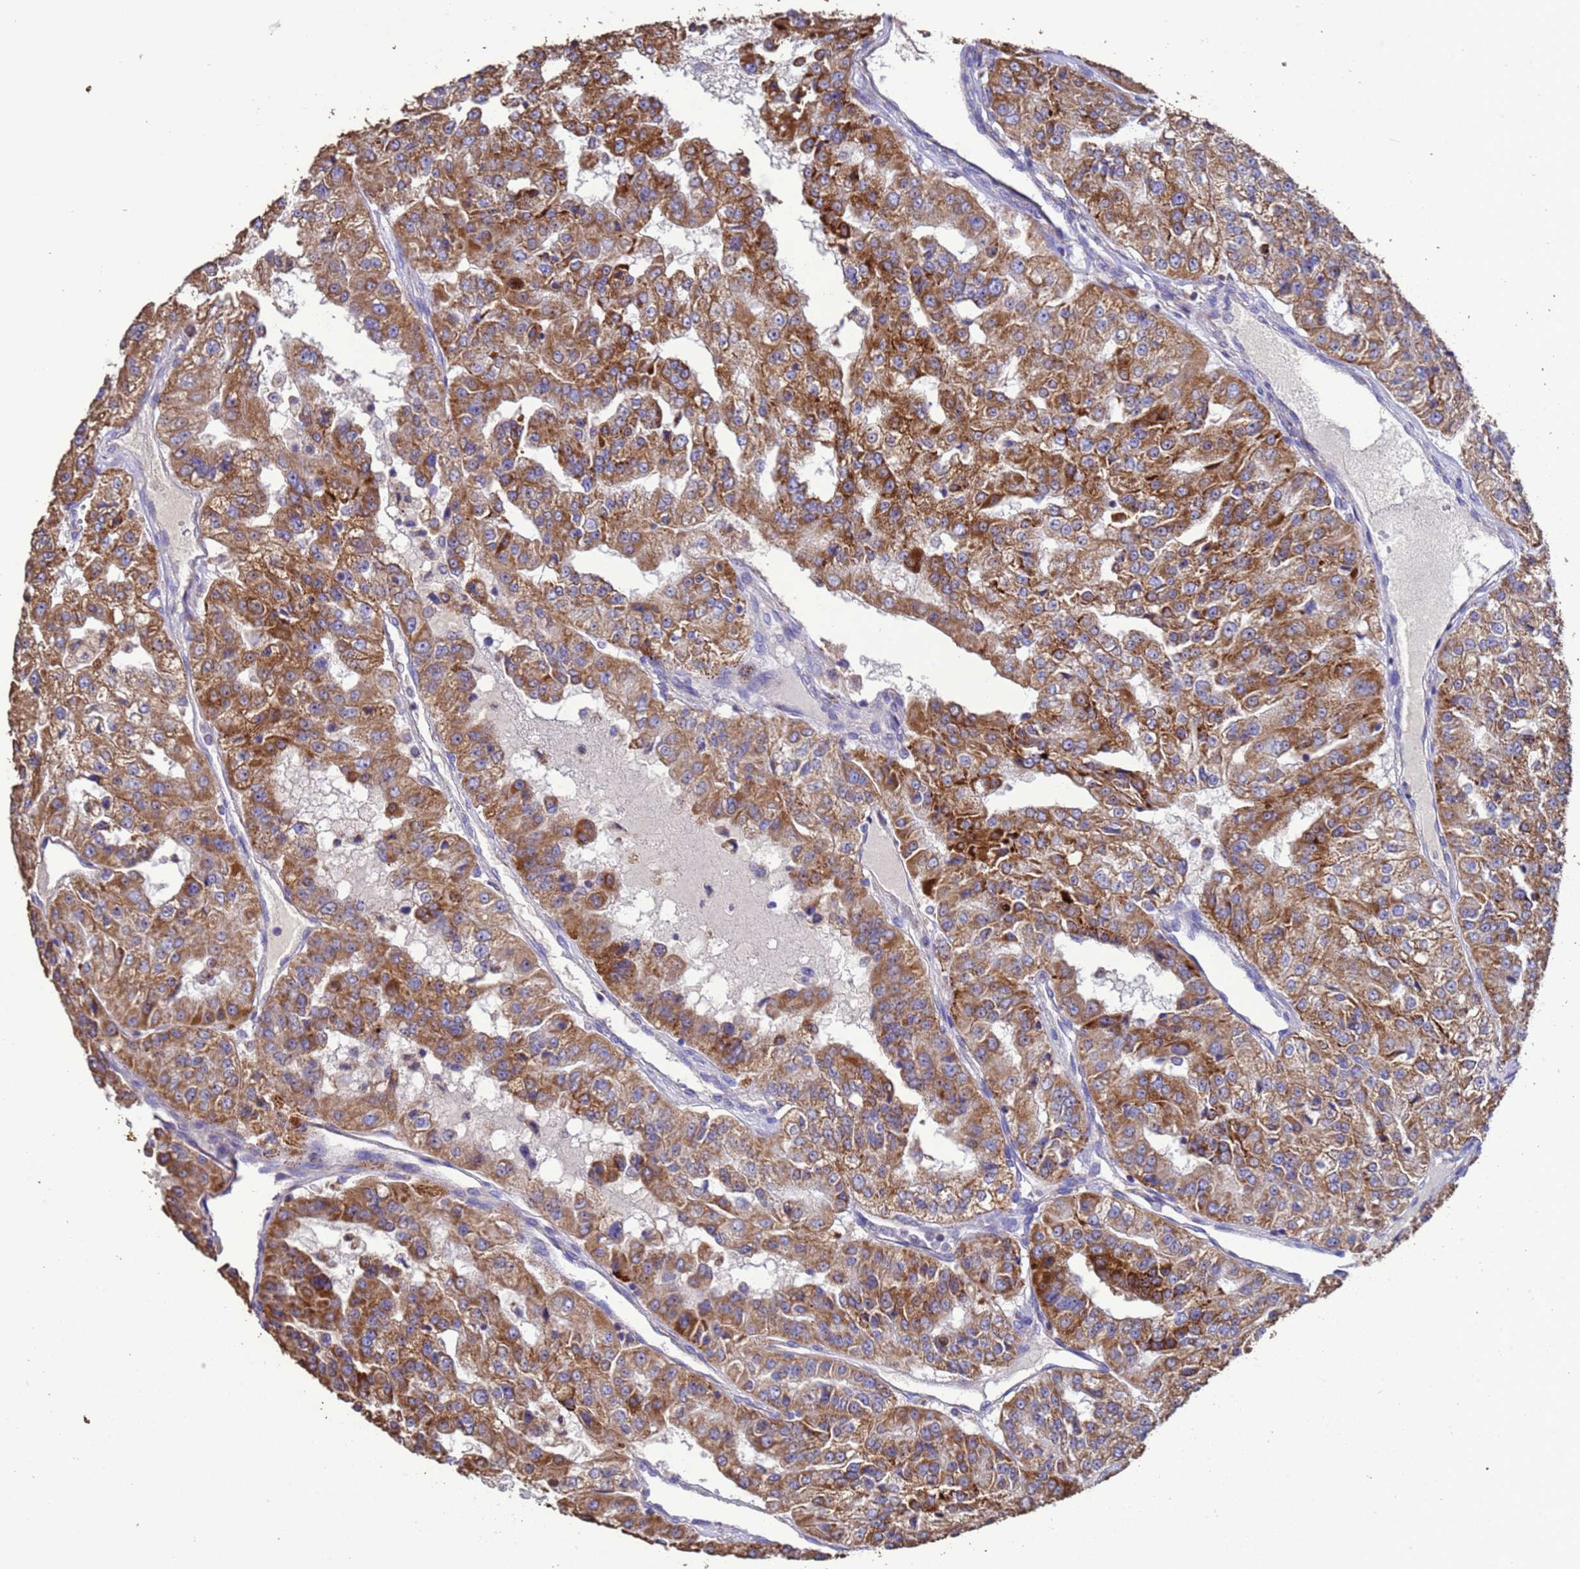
{"staining": {"intensity": "moderate", "quantity": ">75%", "location": "cytoplasmic/membranous"}, "tissue": "renal cancer", "cell_type": "Tumor cells", "image_type": "cancer", "snomed": [{"axis": "morphology", "description": "Adenocarcinoma, NOS"}, {"axis": "topography", "description": "Kidney"}], "caption": "A histopathology image of human renal adenocarcinoma stained for a protein shows moderate cytoplasmic/membranous brown staining in tumor cells.", "gene": "ZNFX1", "patient": {"sex": "female", "age": 63}}